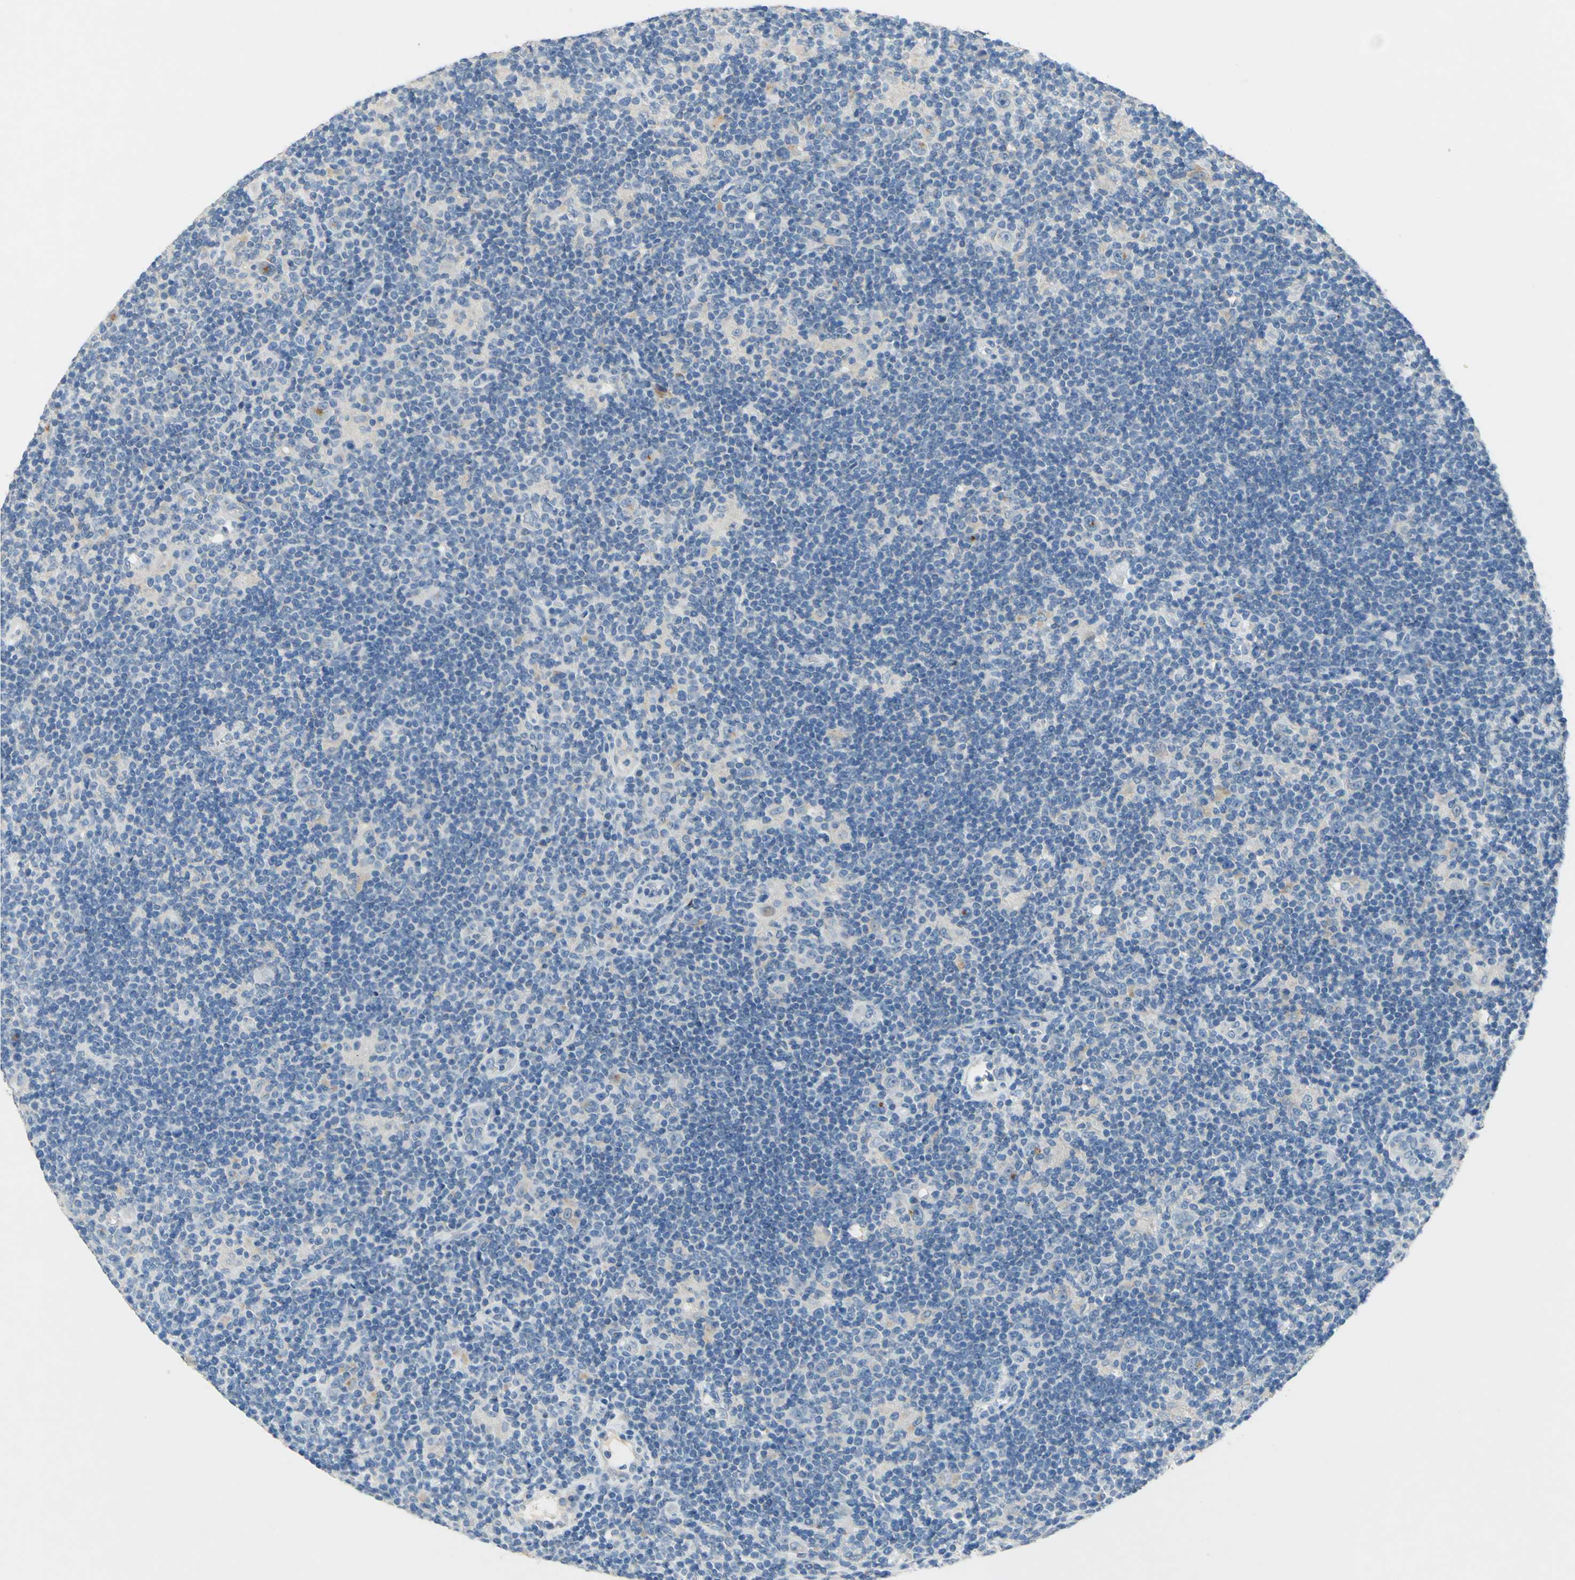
{"staining": {"intensity": "negative", "quantity": "none", "location": "none"}, "tissue": "lymphoma", "cell_type": "Tumor cells", "image_type": "cancer", "snomed": [{"axis": "morphology", "description": "Hodgkin's disease, NOS"}, {"axis": "topography", "description": "Lymph node"}], "caption": "Immunohistochemistry (IHC) histopathology image of neoplastic tissue: lymphoma stained with DAB (3,3'-diaminobenzidine) demonstrates no significant protein expression in tumor cells. (DAB (3,3'-diaminobenzidine) IHC with hematoxylin counter stain).", "gene": "CDH10", "patient": {"sex": "female", "age": 57}}